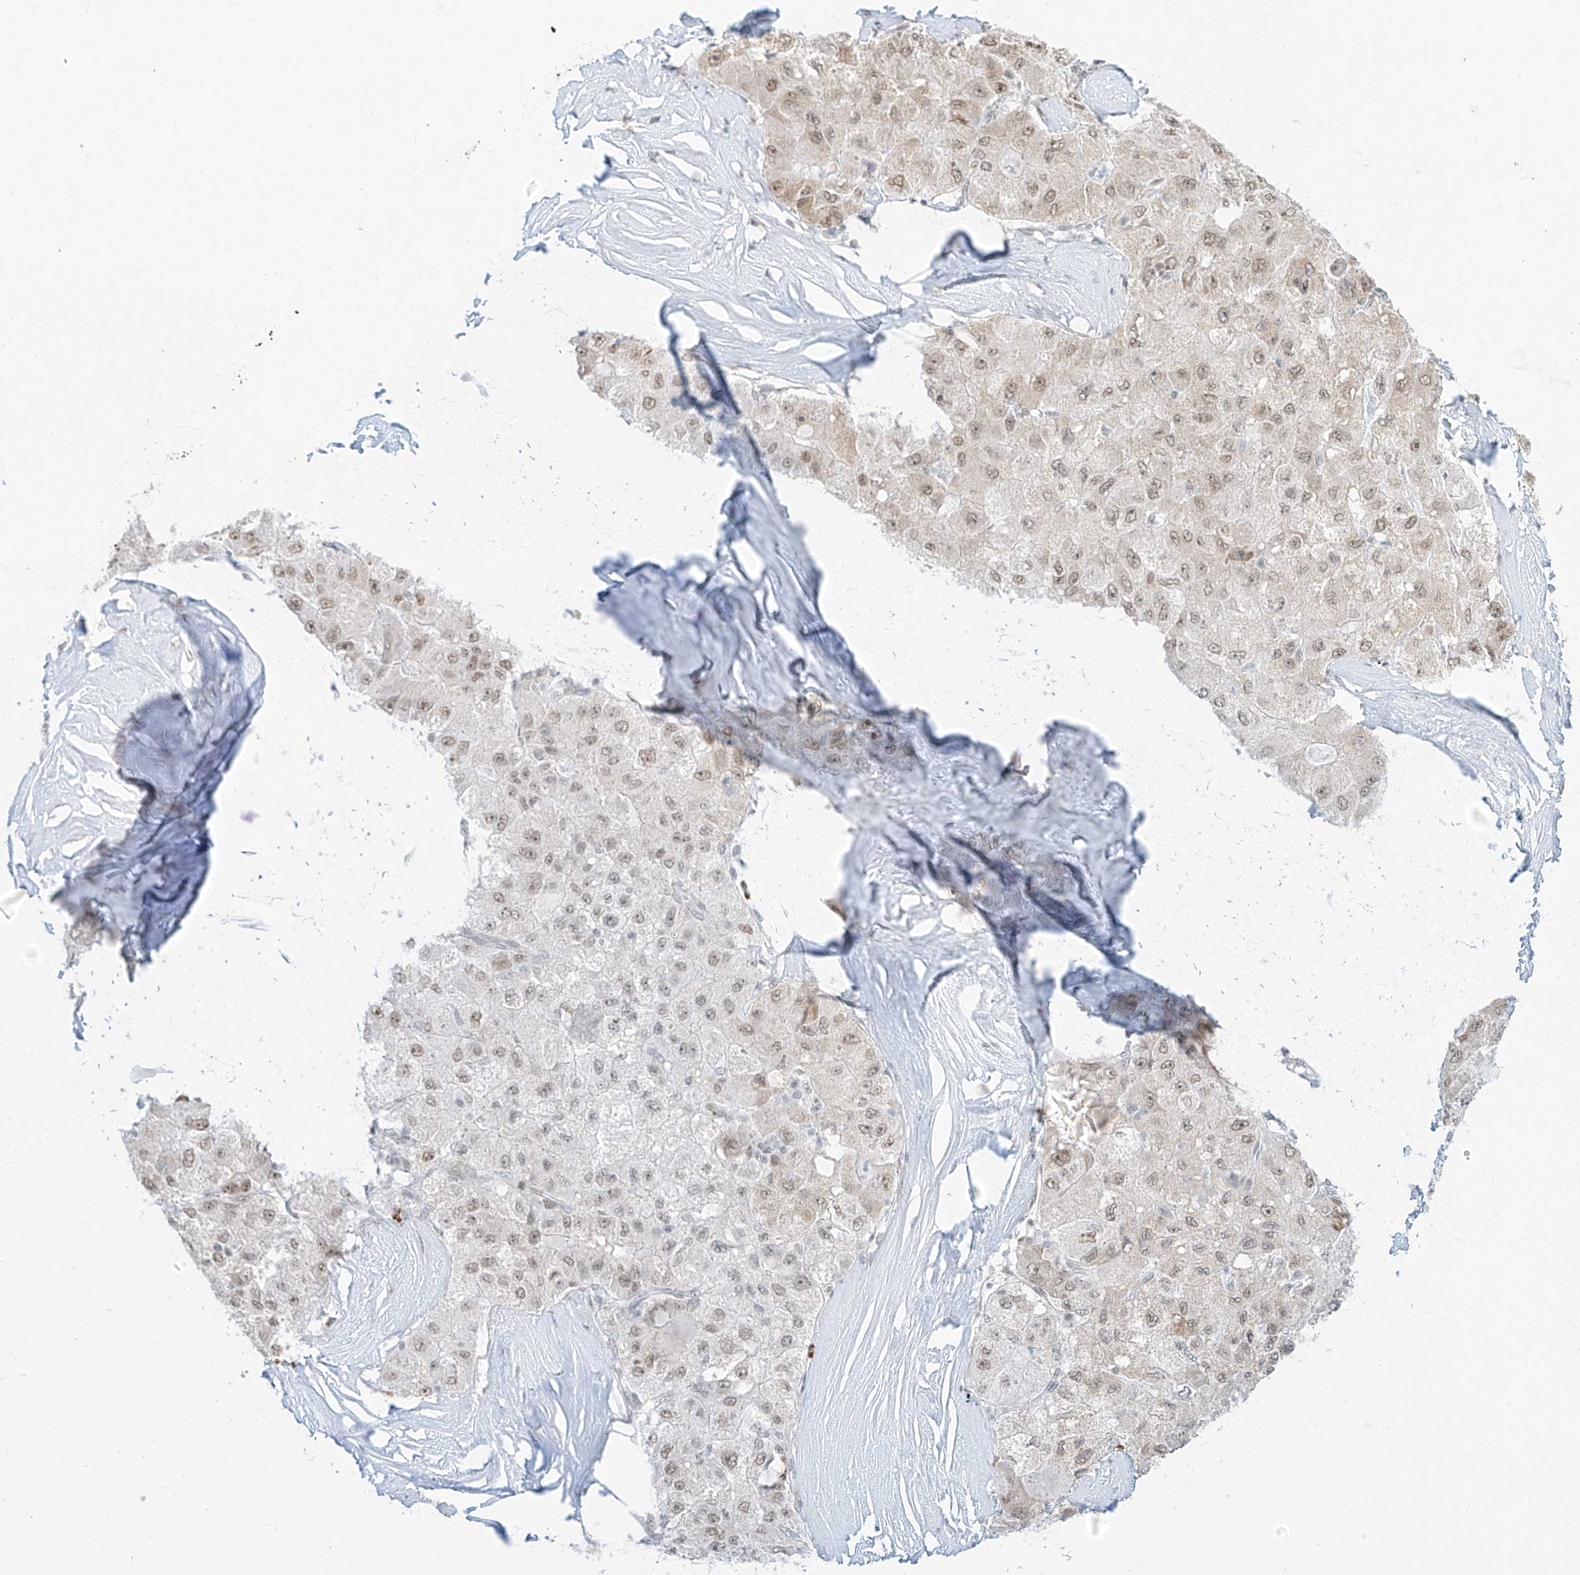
{"staining": {"intensity": "weak", "quantity": "25%-75%", "location": "cytoplasmic/membranous,nuclear"}, "tissue": "liver cancer", "cell_type": "Tumor cells", "image_type": "cancer", "snomed": [{"axis": "morphology", "description": "Carcinoma, Hepatocellular, NOS"}, {"axis": "topography", "description": "Liver"}], "caption": "The photomicrograph shows immunohistochemical staining of hepatocellular carcinoma (liver). There is weak cytoplasmic/membranous and nuclear expression is present in about 25%-75% of tumor cells.", "gene": "SUPT5H", "patient": {"sex": "male", "age": 80}}